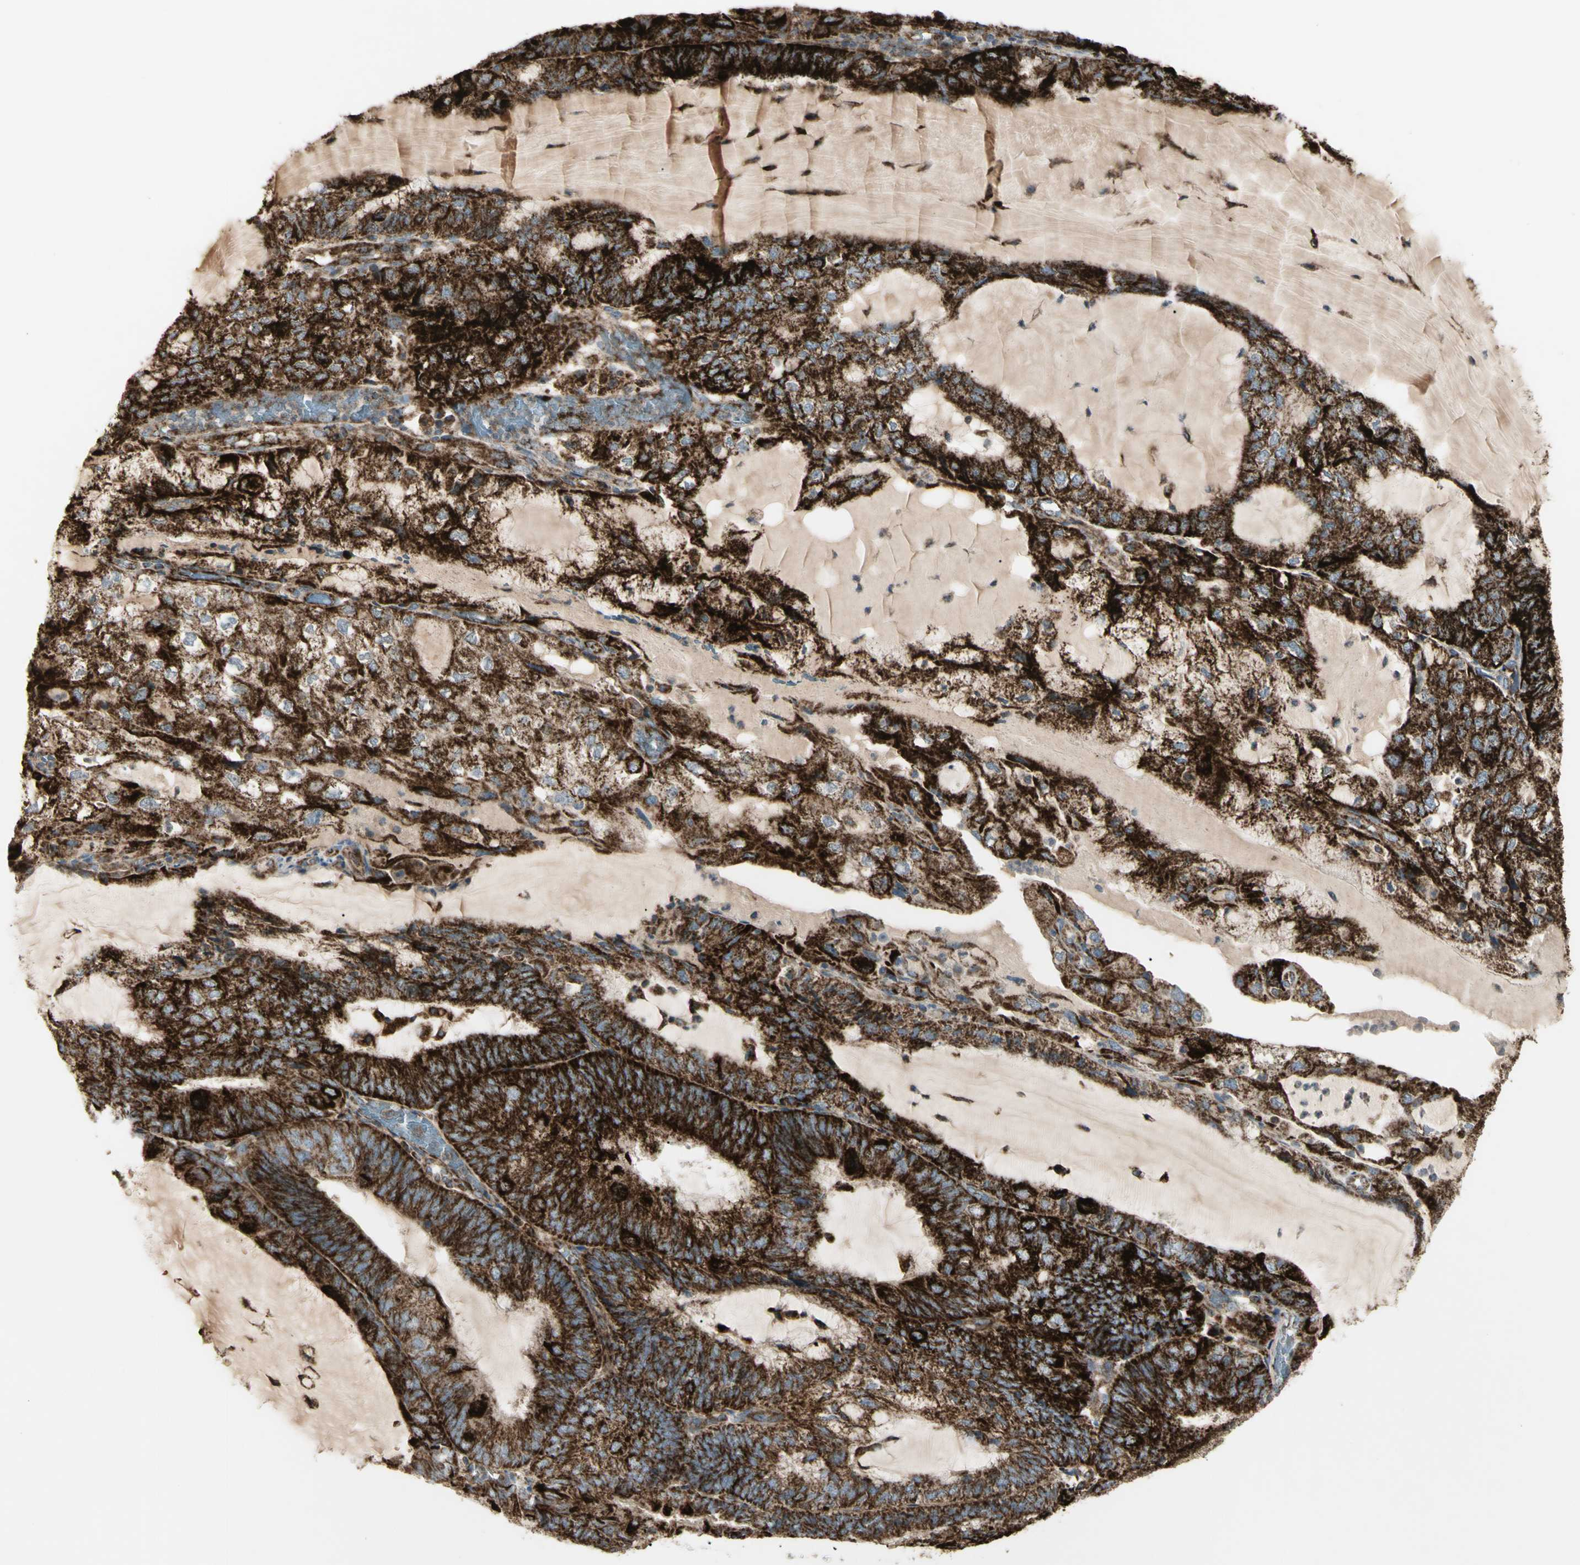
{"staining": {"intensity": "strong", "quantity": ">75%", "location": "cytoplasmic/membranous"}, "tissue": "endometrial cancer", "cell_type": "Tumor cells", "image_type": "cancer", "snomed": [{"axis": "morphology", "description": "Adenocarcinoma, NOS"}, {"axis": "topography", "description": "Endometrium"}], "caption": "Immunohistochemistry of human adenocarcinoma (endometrial) demonstrates high levels of strong cytoplasmic/membranous expression in approximately >75% of tumor cells.", "gene": "CYB5R1", "patient": {"sex": "female", "age": 81}}